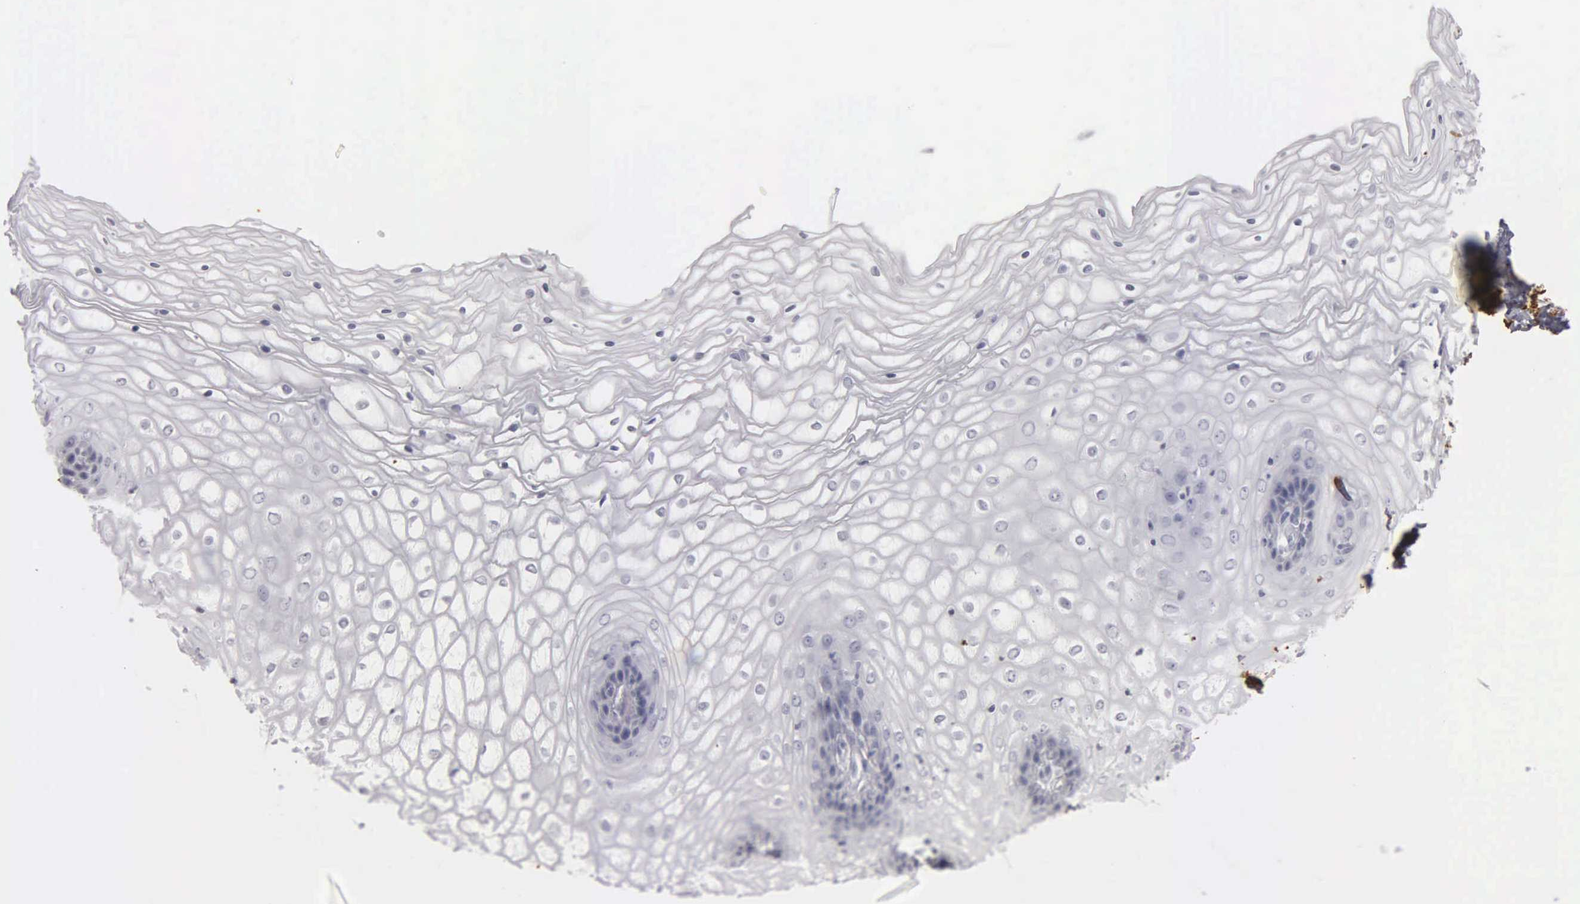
{"staining": {"intensity": "negative", "quantity": "none", "location": "none"}, "tissue": "vagina", "cell_type": "Squamous epithelial cells", "image_type": "normal", "snomed": [{"axis": "morphology", "description": "Normal tissue, NOS"}, {"axis": "topography", "description": "Vagina"}], "caption": "This is a photomicrograph of IHC staining of benign vagina, which shows no expression in squamous epithelial cells.", "gene": "DES", "patient": {"sex": "female", "age": 34}}